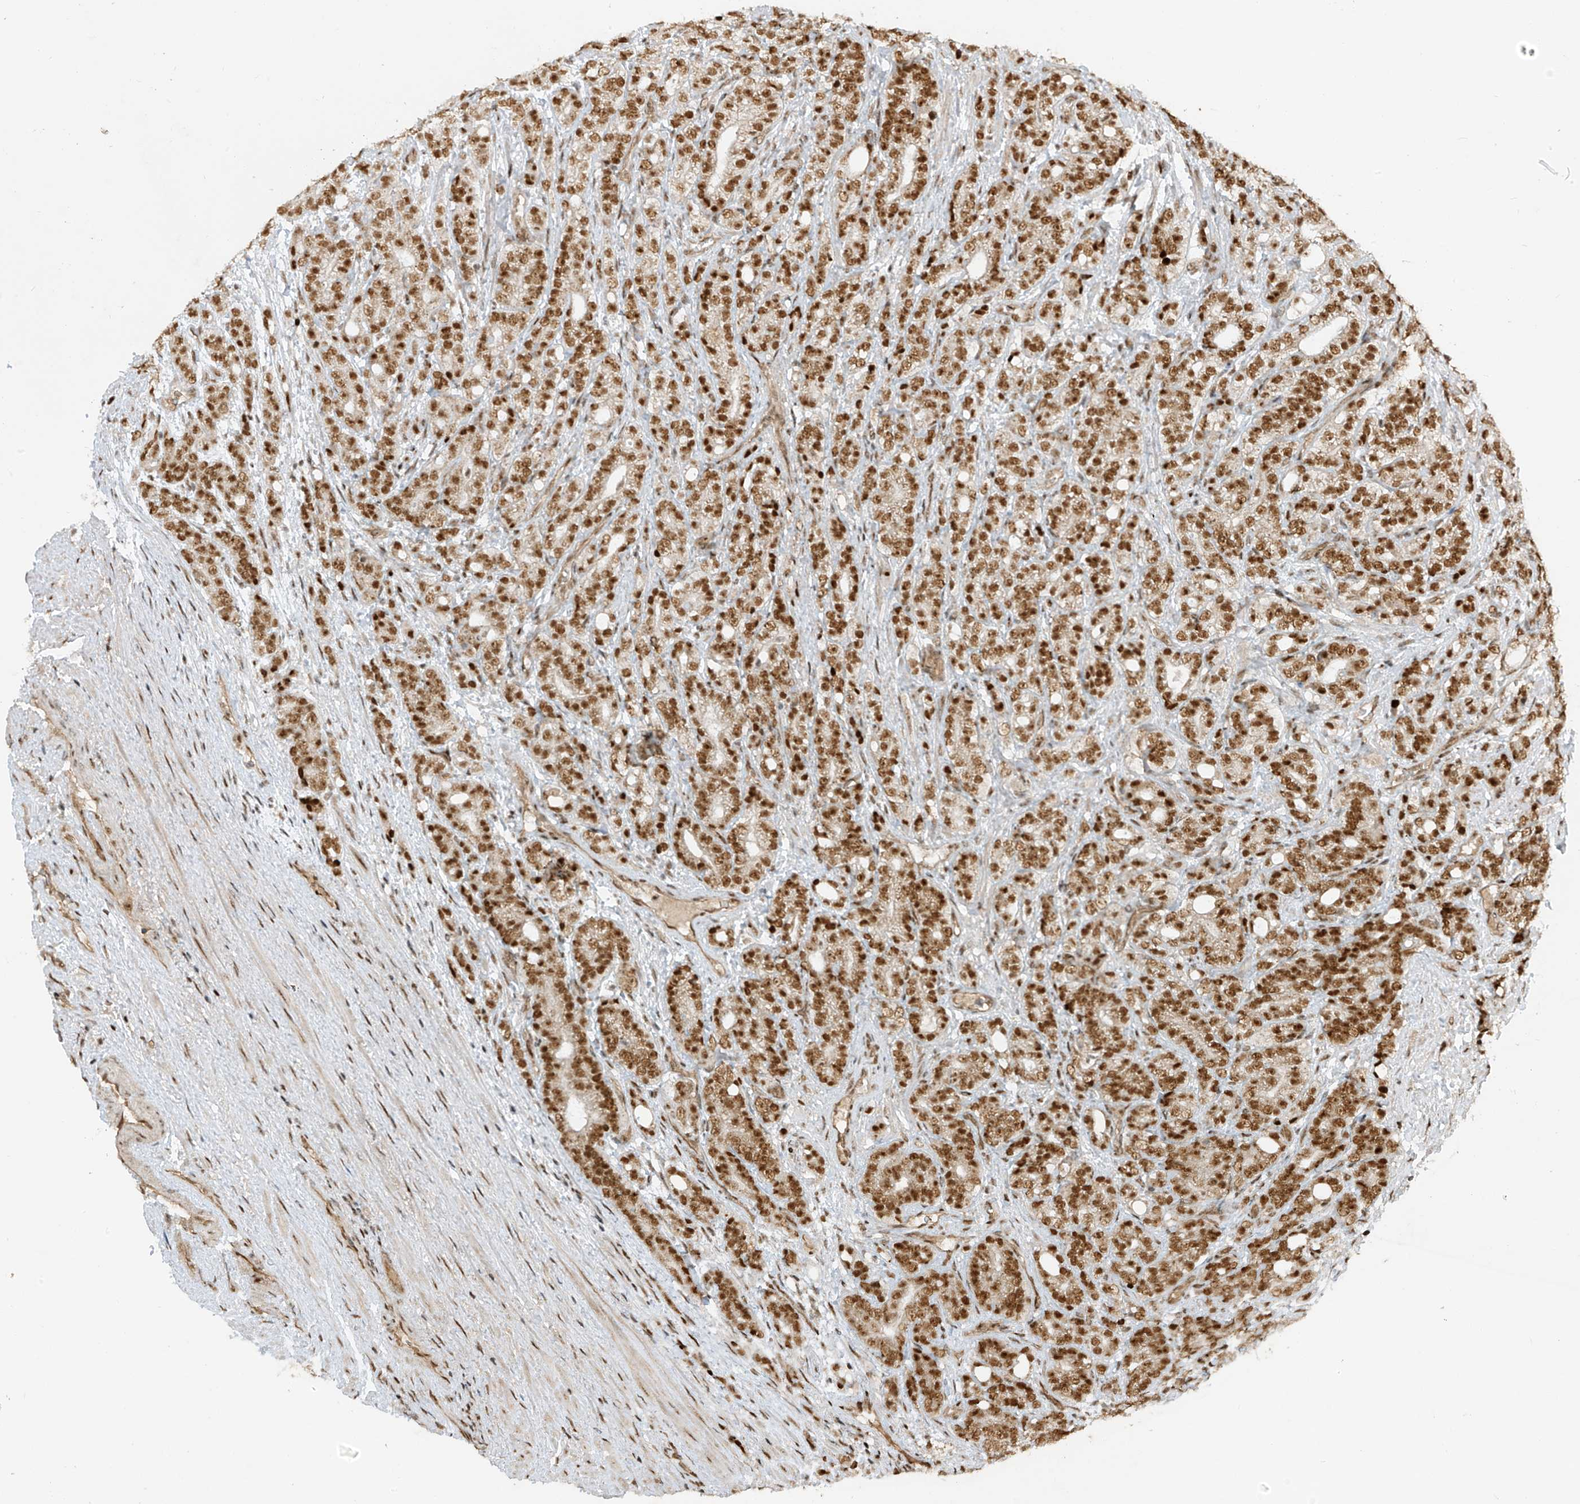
{"staining": {"intensity": "moderate", "quantity": ">75%", "location": "nuclear"}, "tissue": "prostate cancer", "cell_type": "Tumor cells", "image_type": "cancer", "snomed": [{"axis": "morphology", "description": "Adenocarcinoma, High grade"}, {"axis": "topography", "description": "Prostate"}], "caption": "Protein staining reveals moderate nuclear staining in approximately >75% of tumor cells in prostate adenocarcinoma (high-grade). The protein is shown in brown color, while the nuclei are stained blue.", "gene": "ARHGEF3", "patient": {"sex": "male", "age": 57}}